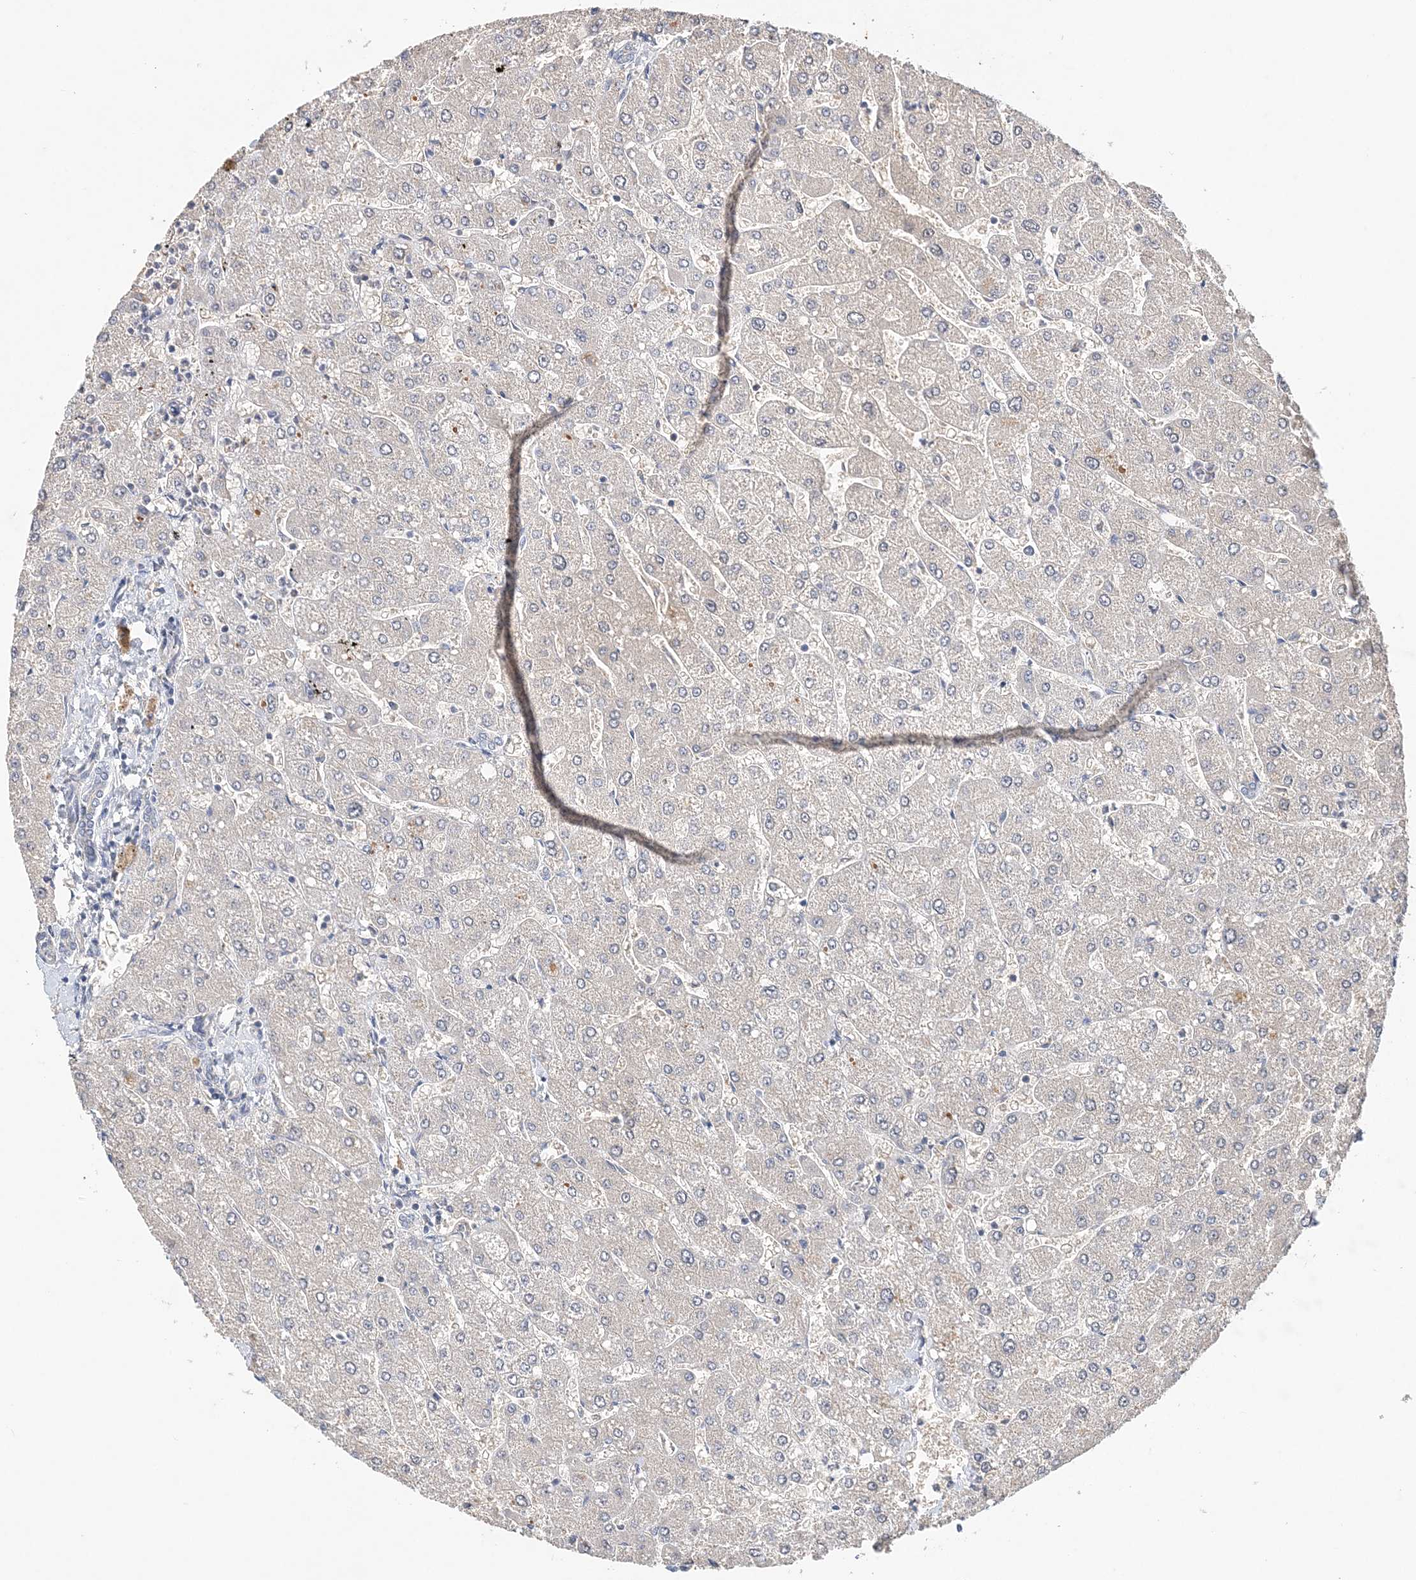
{"staining": {"intensity": "negative", "quantity": "none", "location": "none"}, "tissue": "liver", "cell_type": "Cholangiocytes", "image_type": "normal", "snomed": [{"axis": "morphology", "description": "Normal tissue, NOS"}, {"axis": "topography", "description": "Liver"}], "caption": "This micrograph is of benign liver stained with immunohistochemistry (IHC) to label a protein in brown with the nuclei are counter-stained blue. There is no positivity in cholangiocytes.", "gene": "SYCP3", "patient": {"sex": "male", "age": 55}}